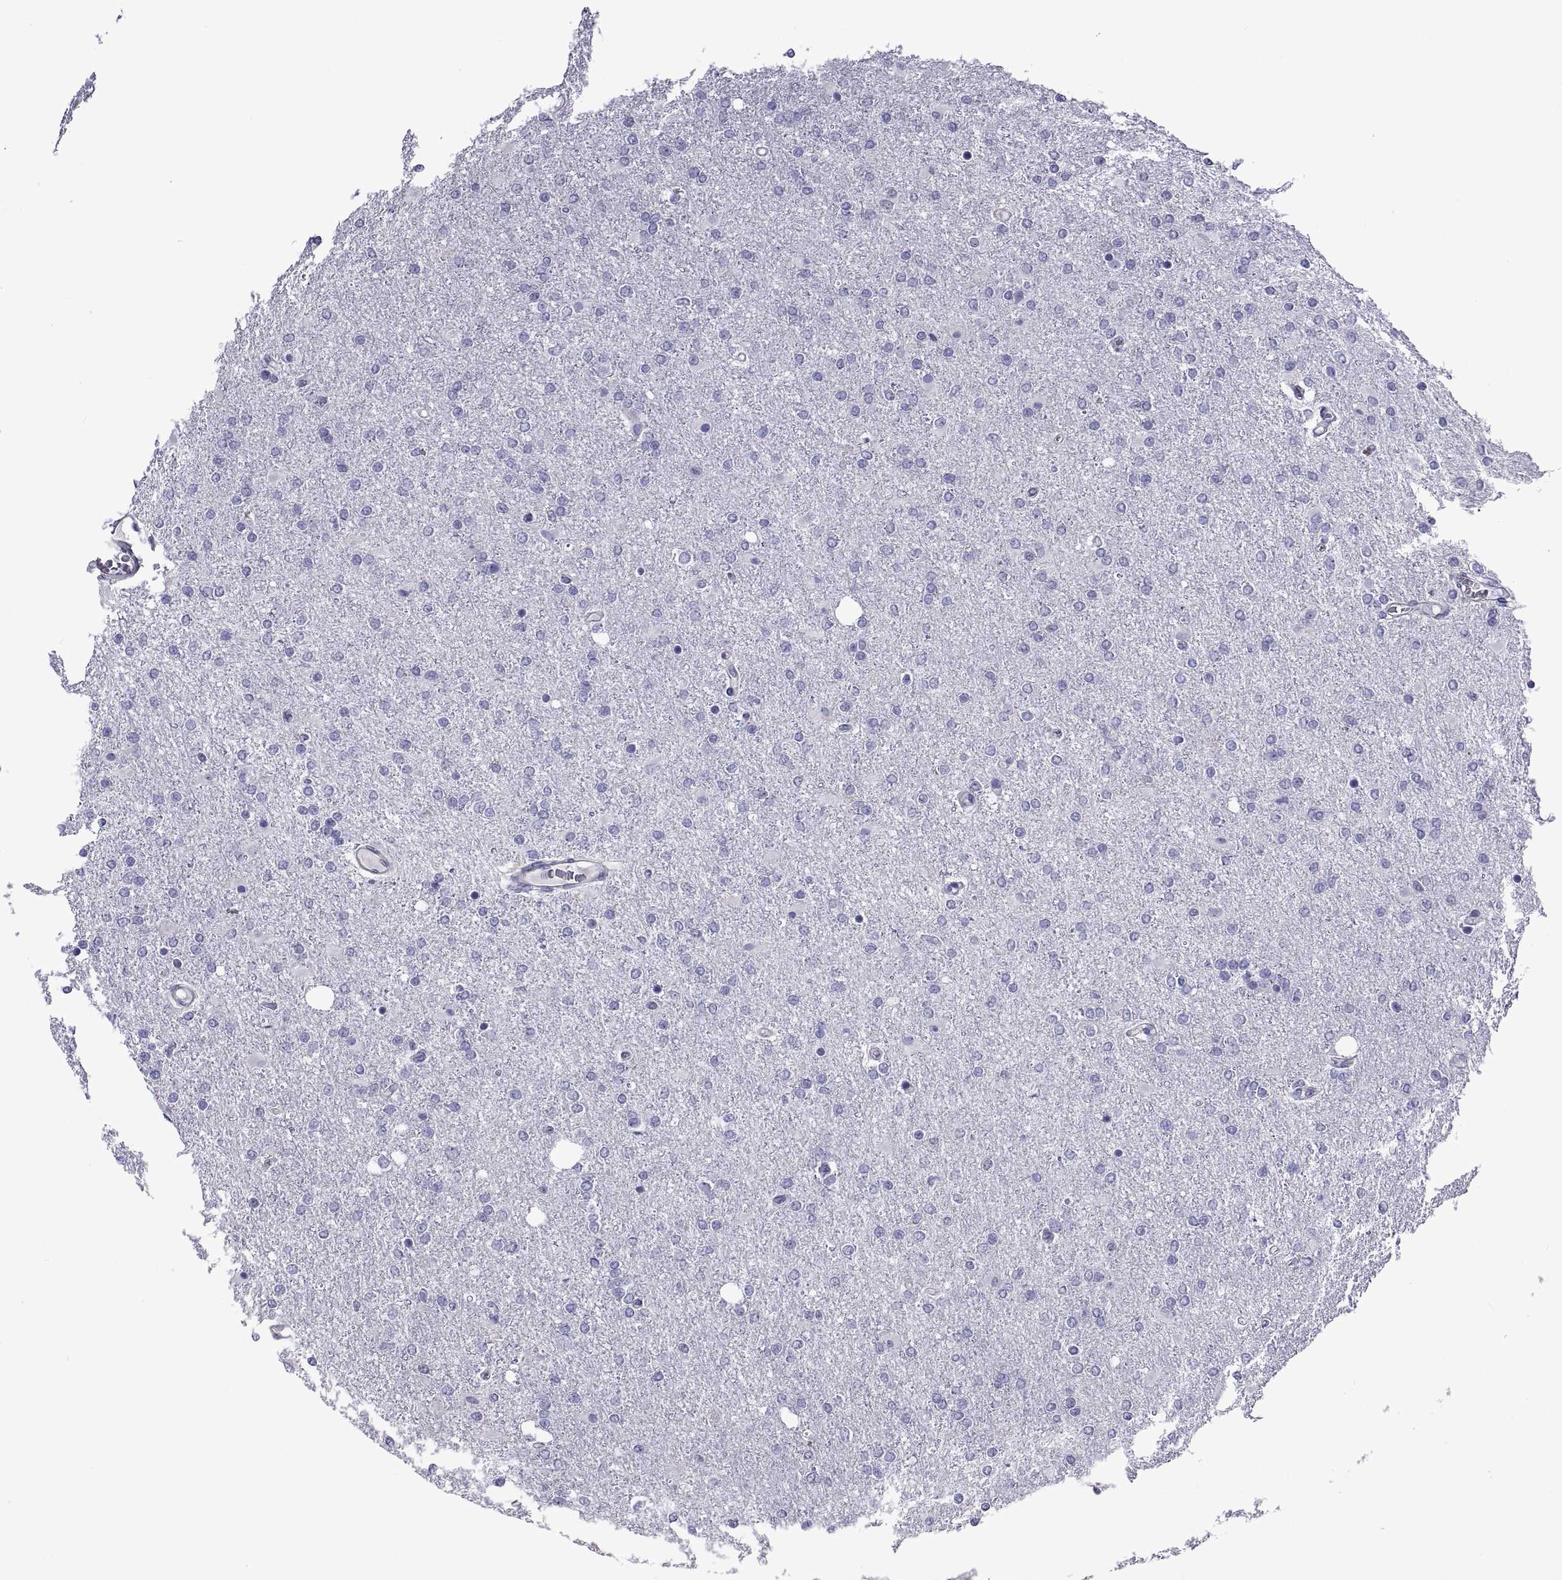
{"staining": {"intensity": "negative", "quantity": "none", "location": "none"}, "tissue": "glioma", "cell_type": "Tumor cells", "image_type": "cancer", "snomed": [{"axis": "morphology", "description": "Glioma, malignant, High grade"}, {"axis": "topography", "description": "Cerebral cortex"}], "caption": "Human glioma stained for a protein using IHC displays no staining in tumor cells.", "gene": "LCN9", "patient": {"sex": "male", "age": 70}}